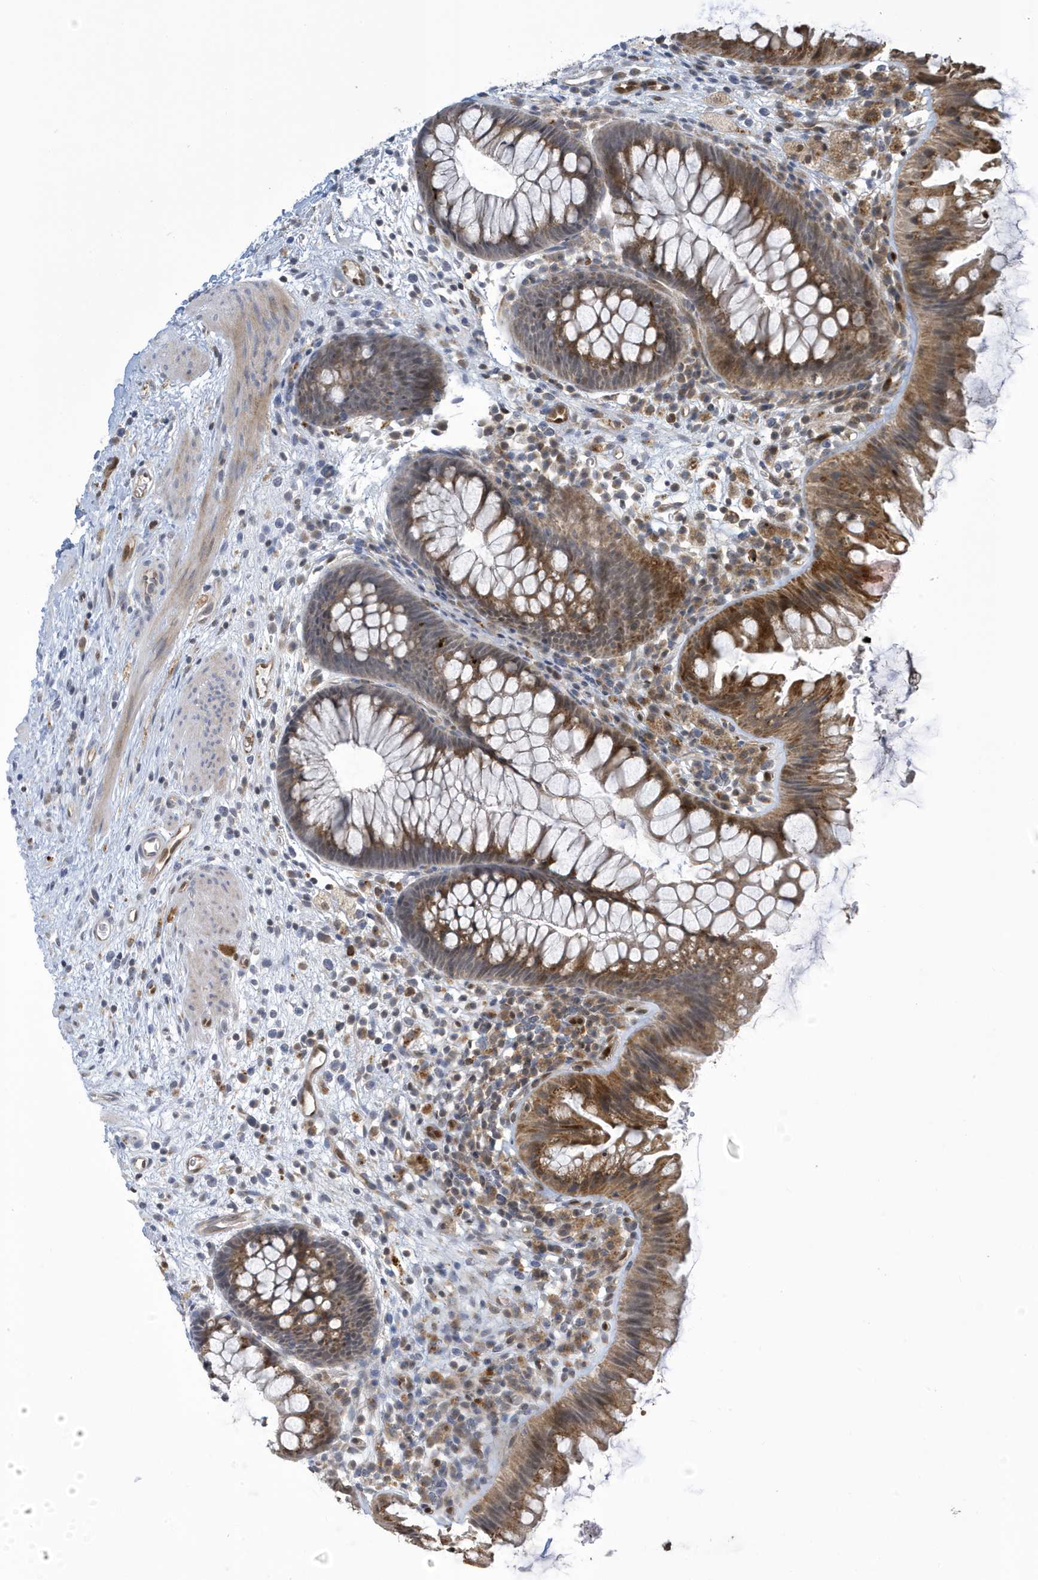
{"staining": {"intensity": "moderate", "quantity": ">75%", "location": "cytoplasmic/membranous"}, "tissue": "colon", "cell_type": "Endothelial cells", "image_type": "normal", "snomed": [{"axis": "morphology", "description": "Normal tissue, NOS"}, {"axis": "topography", "description": "Colon"}], "caption": "An immunohistochemistry photomicrograph of normal tissue is shown. Protein staining in brown labels moderate cytoplasmic/membranous positivity in colon within endothelial cells.", "gene": "NCOA7", "patient": {"sex": "female", "age": 62}}